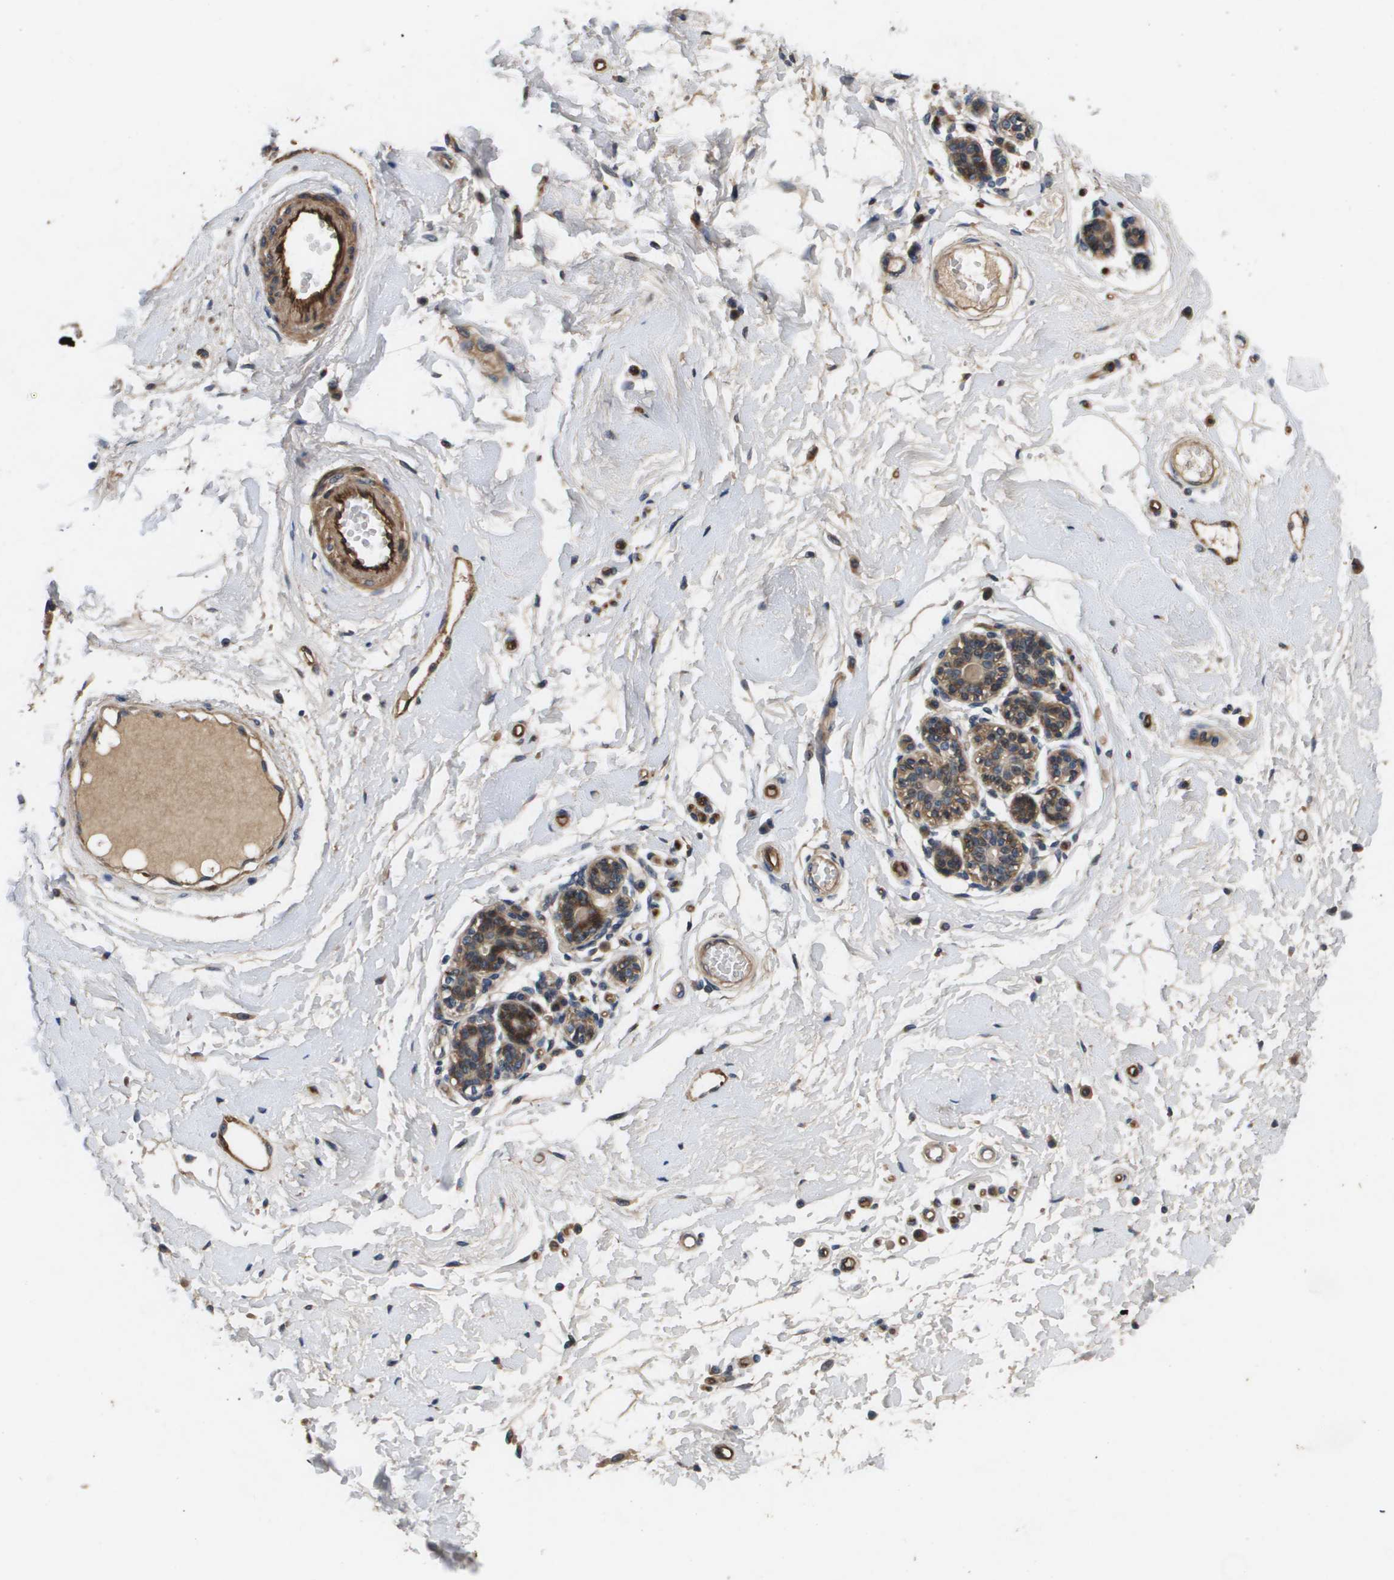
{"staining": {"intensity": "negative", "quantity": "none", "location": "none"}, "tissue": "breast", "cell_type": "Adipocytes", "image_type": "normal", "snomed": [{"axis": "morphology", "description": "Normal tissue, NOS"}, {"axis": "morphology", "description": "Lobular carcinoma"}, {"axis": "topography", "description": "Breast"}], "caption": "Immunohistochemistry photomicrograph of normal human breast stained for a protein (brown), which exhibits no staining in adipocytes.", "gene": "ENTPD2", "patient": {"sex": "female", "age": 59}}